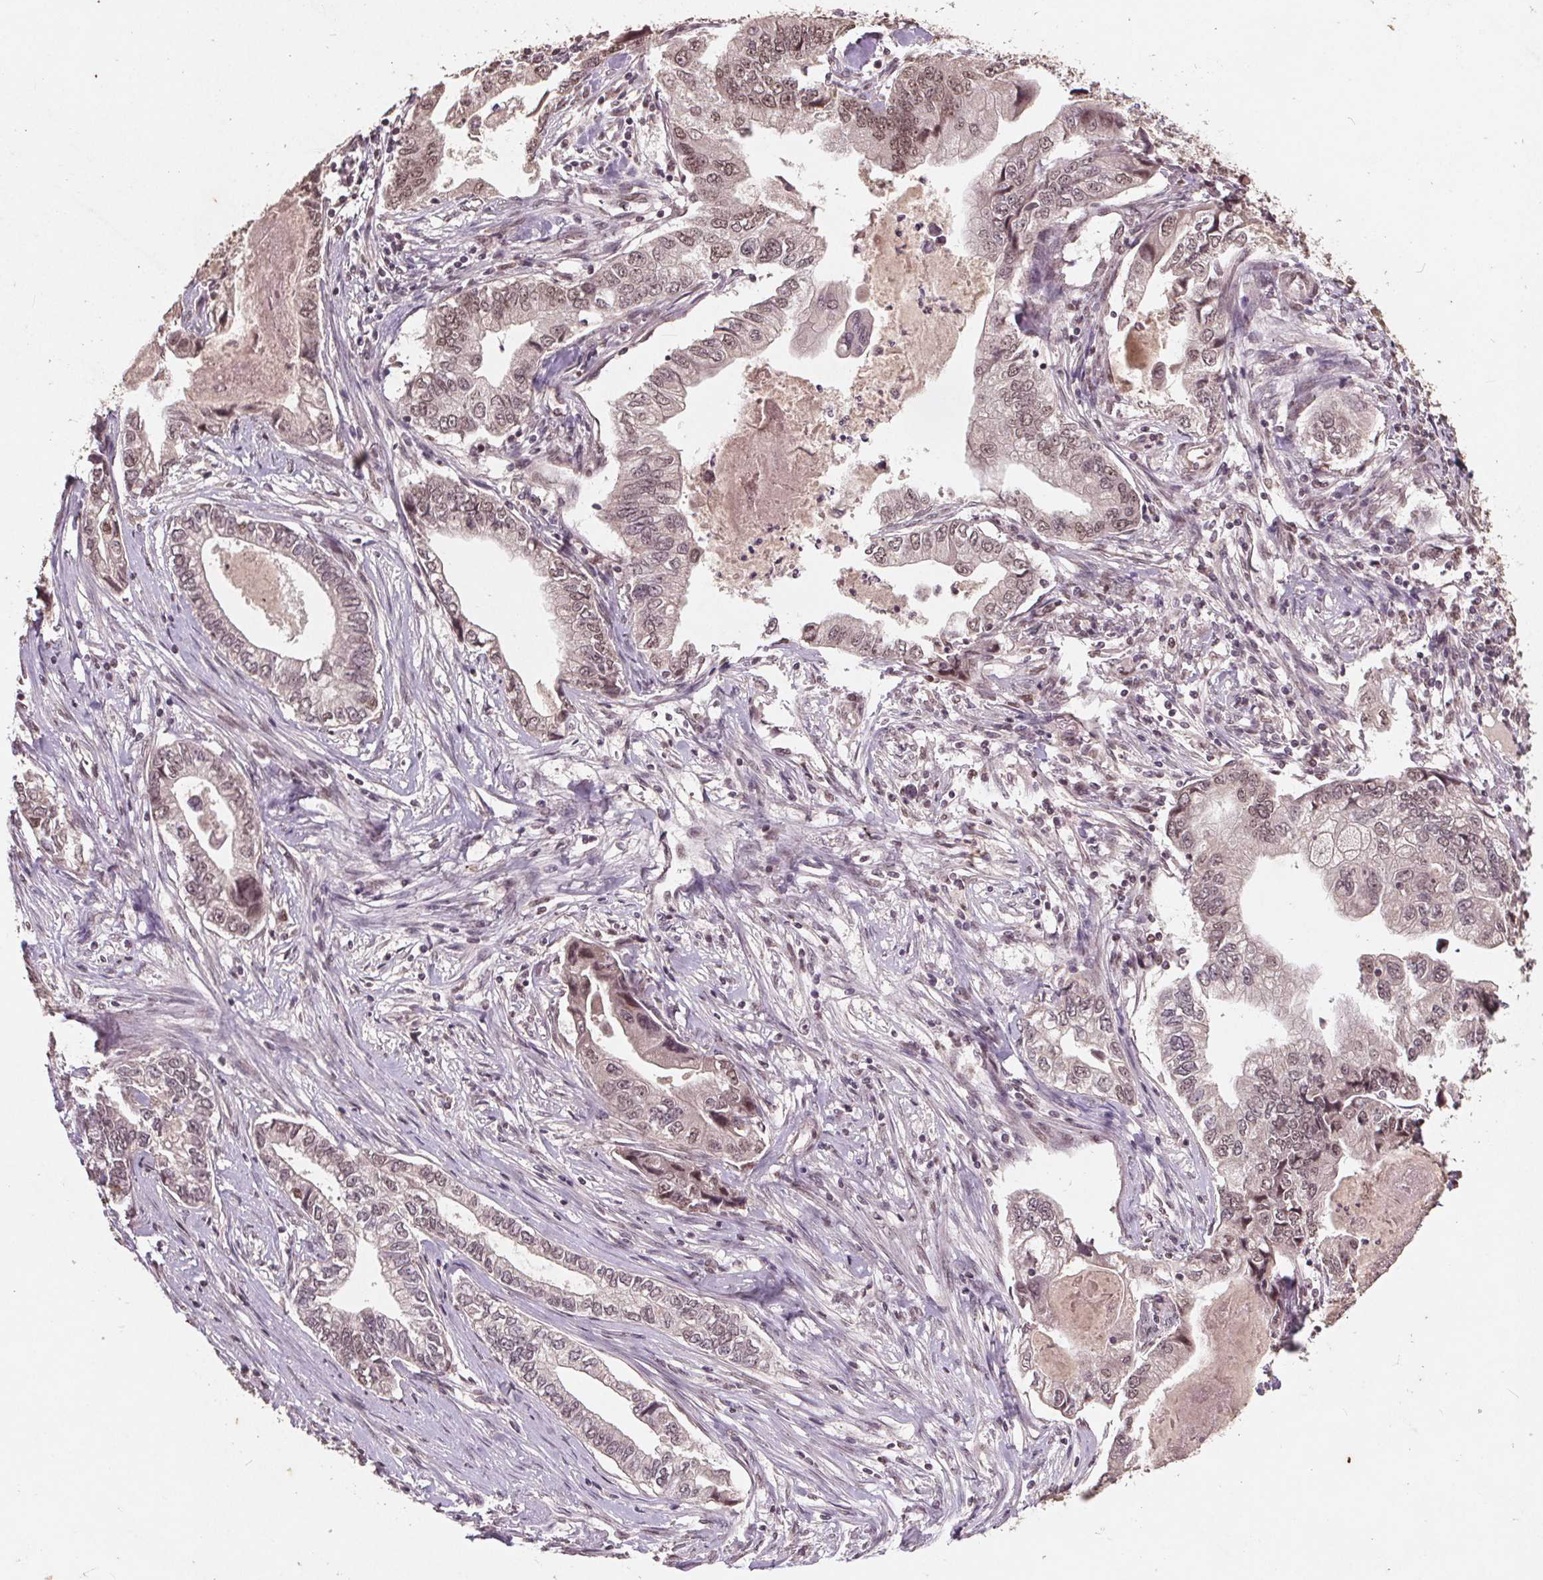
{"staining": {"intensity": "weak", "quantity": "25%-75%", "location": "cytoplasmic/membranous,nuclear"}, "tissue": "stomach cancer", "cell_type": "Tumor cells", "image_type": "cancer", "snomed": [{"axis": "morphology", "description": "Adenocarcinoma, NOS"}, {"axis": "topography", "description": "Pancreas"}, {"axis": "topography", "description": "Stomach, upper"}], "caption": "A brown stain shows weak cytoplasmic/membranous and nuclear expression of a protein in human stomach cancer tumor cells.", "gene": "DNMT3B", "patient": {"sex": "male", "age": 77}}